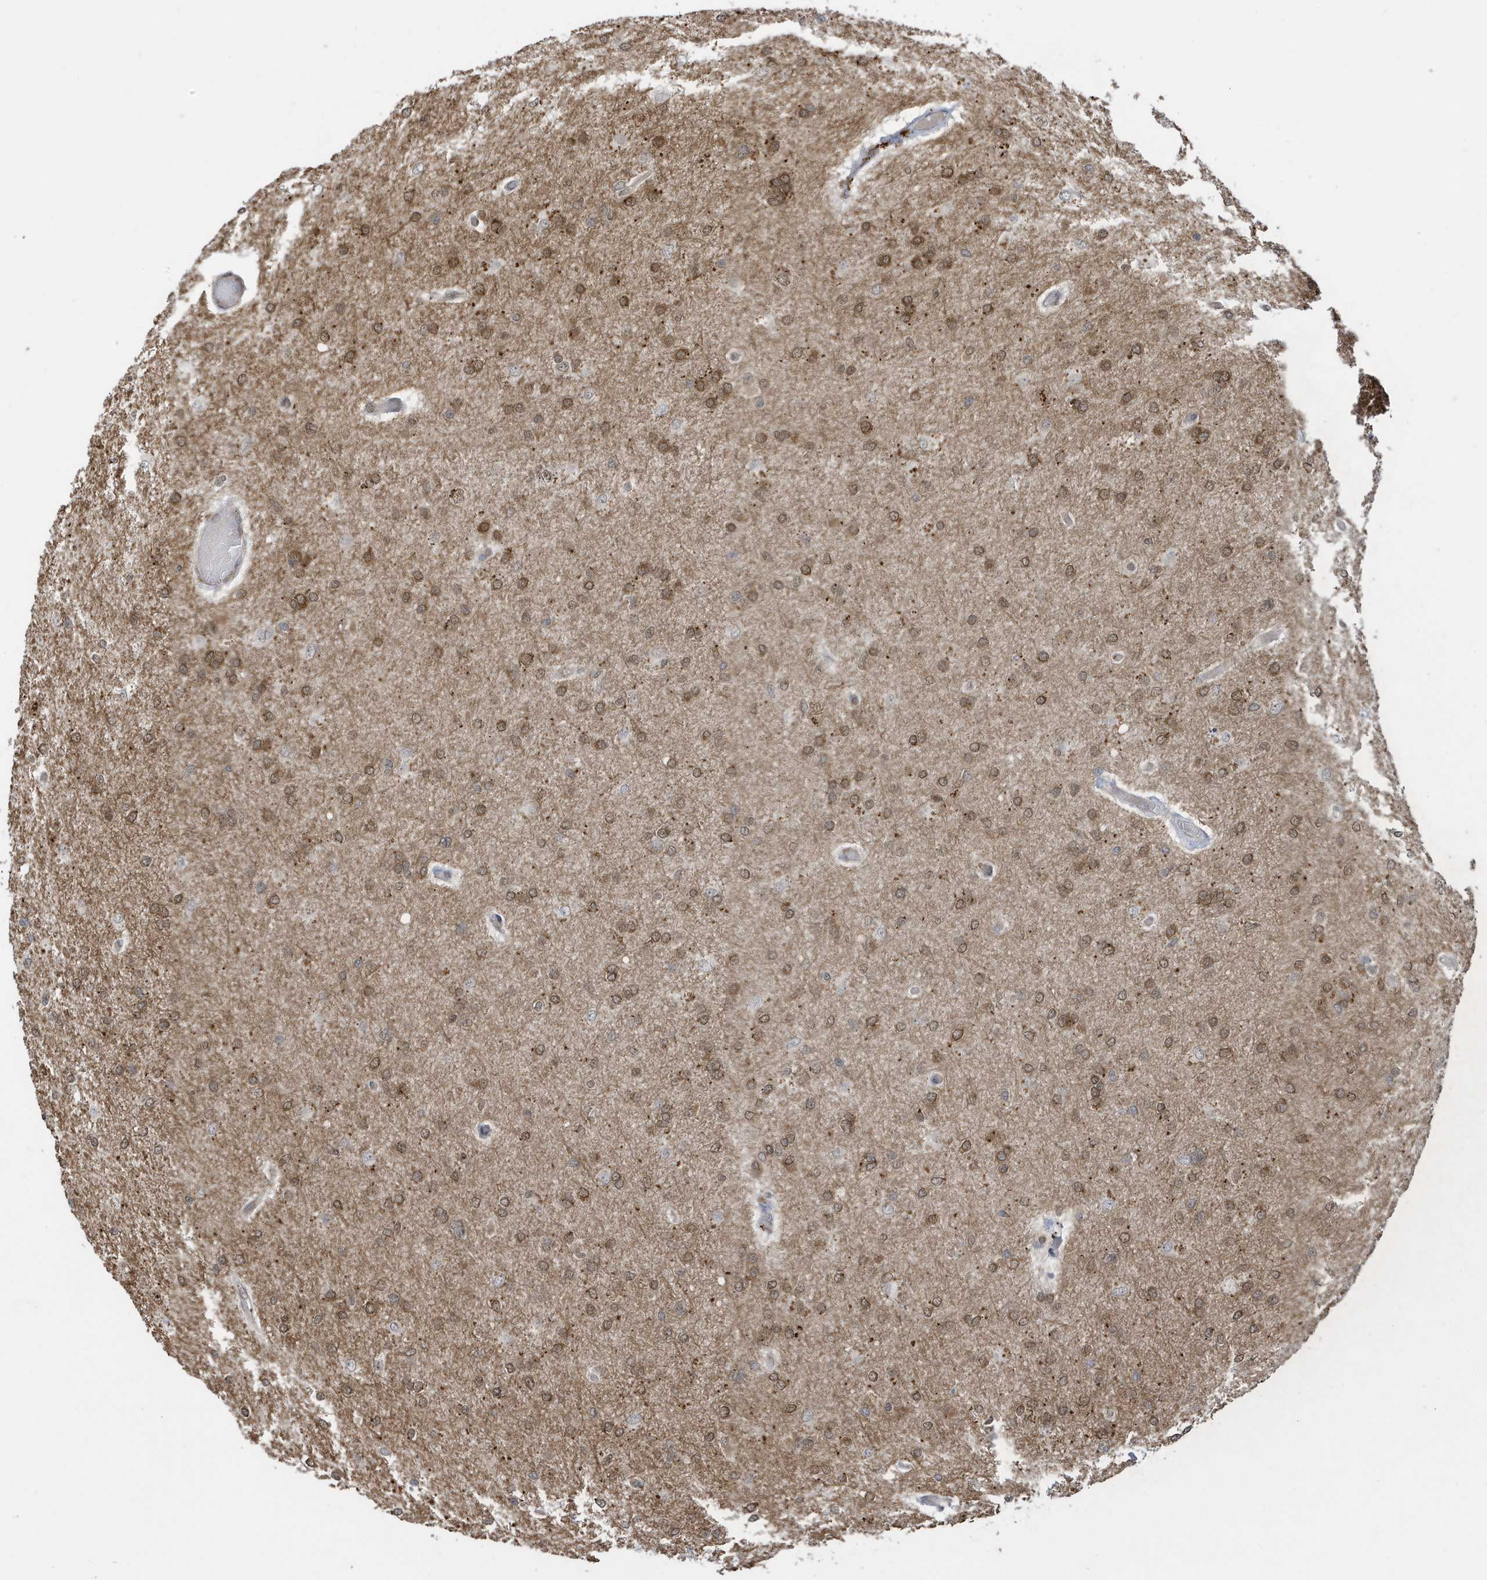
{"staining": {"intensity": "moderate", "quantity": ">75%", "location": "nuclear"}, "tissue": "glioma", "cell_type": "Tumor cells", "image_type": "cancer", "snomed": [{"axis": "morphology", "description": "Glioma, malignant, High grade"}, {"axis": "topography", "description": "Cerebral cortex"}], "caption": "DAB immunohistochemical staining of malignant high-grade glioma shows moderate nuclear protein positivity in about >75% of tumor cells.", "gene": "UBQLN1", "patient": {"sex": "female", "age": 36}}